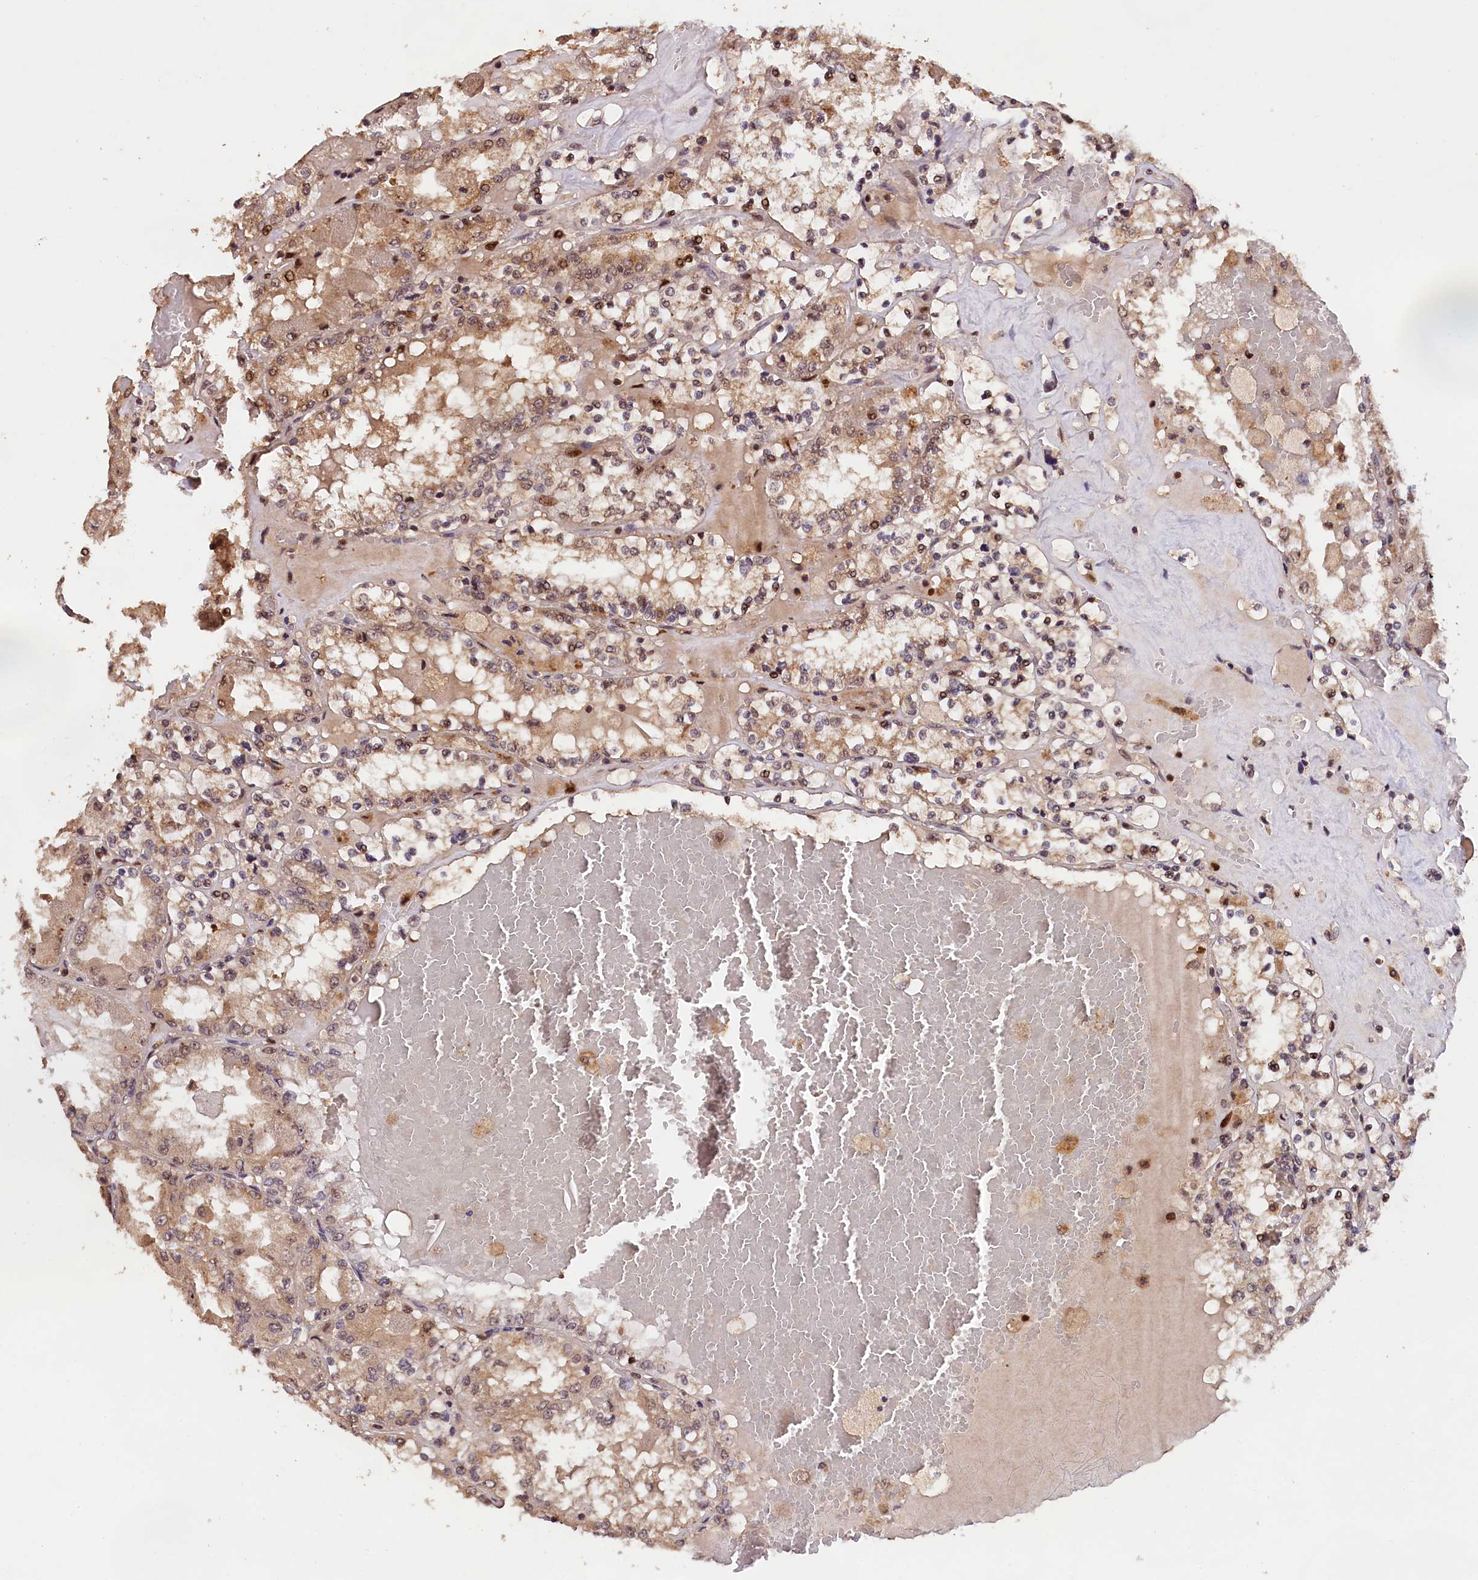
{"staining": {"intensity": "moderate", "quantity": ">75%", "location": "cytoplasmic/membranous,nuclear"}, "tissue": "renal cancer", "cell_type": "Tumor cells", "image_type": "cancer", "snomed": [{"axis": "morphology", "description": "Adenocarcinoma, NOS"}, {"axis": "topography", "description": "Kidney"}], "caption": "Tumor cells display medium levels of moderate cytoplasmic/membranous and nuclear positivity in about >75% of cells in human adenocarcinoma (renal).", "gene": "PHAF1", "patient": {"sex": "female", "age": 56}}